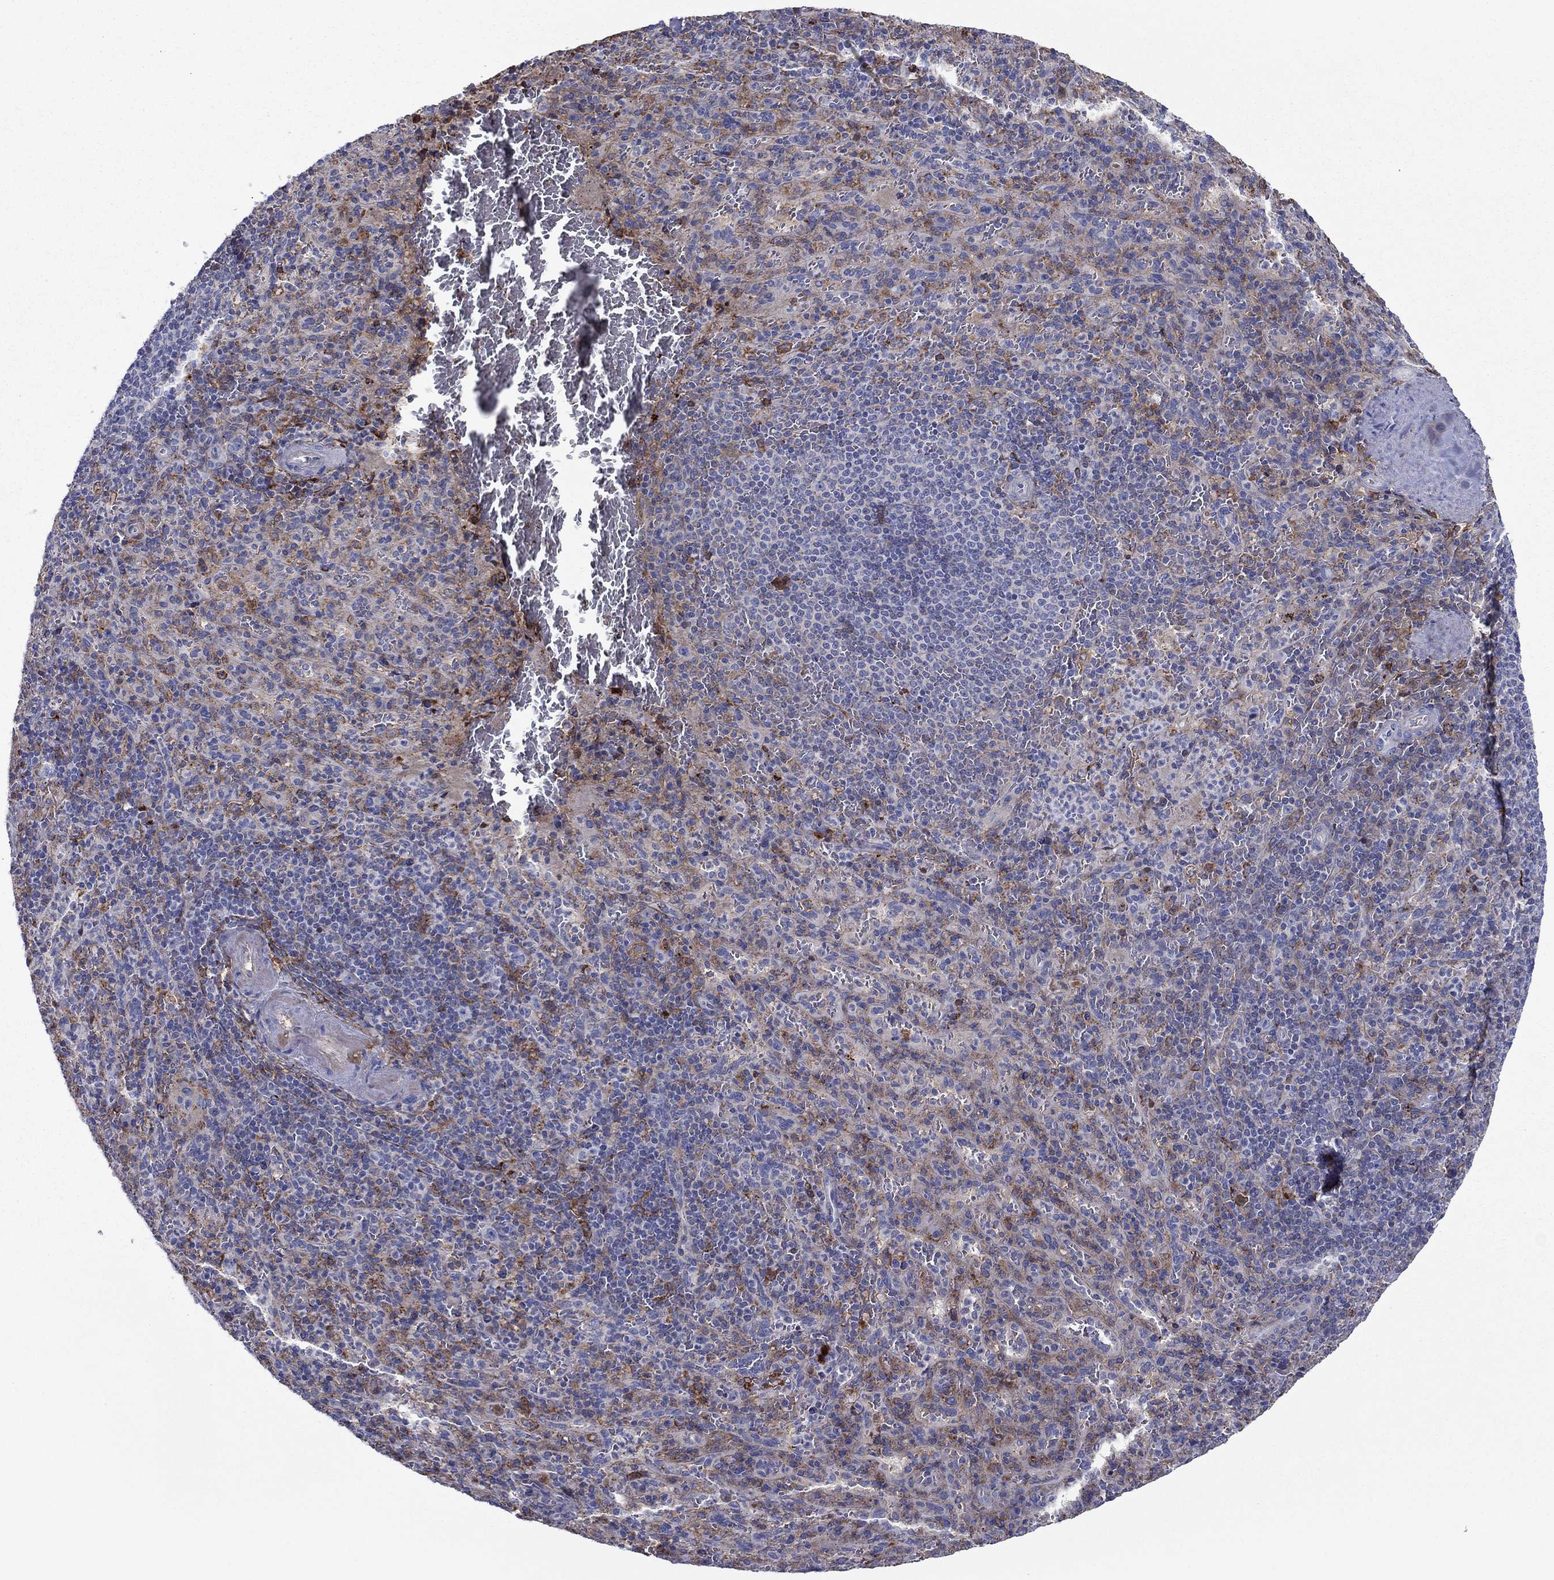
{"staining": {"intensity": "moderate", "quantity": "25%-75%", "location": "cytoplasmic/membranous"}, "tissue": "spleen", "cell_type": "Cells in red pulp", "image_type": "normal", "snomed": [{"axis": "morphology", "description": "Normal tissue, NOS"}, {"axis": "topography", "description": "Spleen"}], "caption": "IHC of normal human spleen shows medium levels of moderate cytoplasmic/membranous staining in about 25%-75% of cells in red pulp.", "gene": "HPX", "patient": {"sex": "male", "age": 57}}